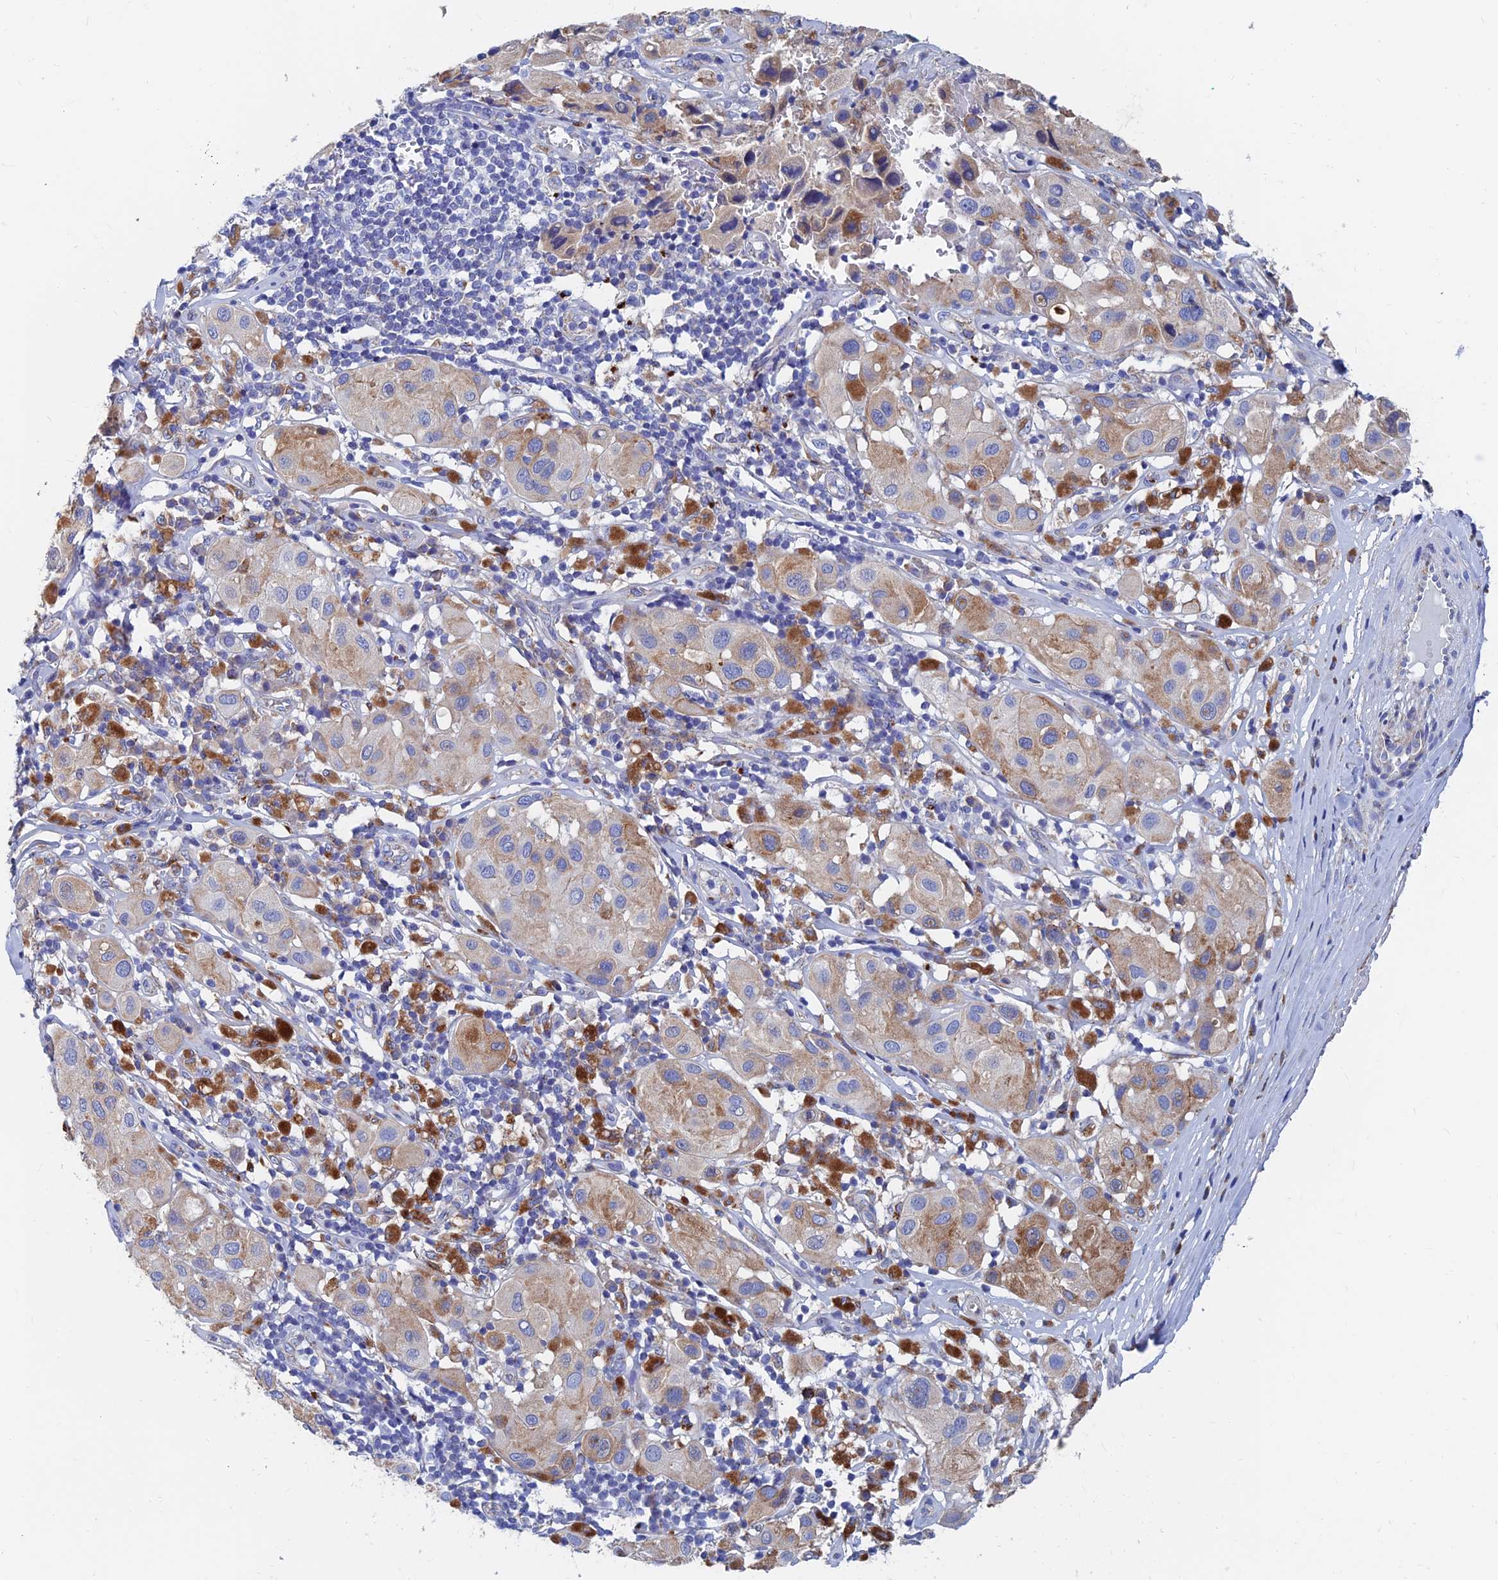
{"staining": {"intensity": "moderate", "quantity": "25%-75%", "location": "cytoplasmic/membranous"}, "tissue": "melanoma", "cell_type": "Tumor cells", "image_type": "cancer", "snomed": [{"axis": "morphology", "description": "Malignant melanoma, Metastatic site"}, {"axis": "topography", "description": "Skin"}], "caption": "Malignant melanoma (metastatic site) was stained to show a protein in brown. There is medium levels of moderate cytoplasmic/membranous positivity in about 25%-75% of tumor cells. (Stains: DAB in brown, nuclei in blue, Microscopy: brightfield microscopy at high magnification).", "gene": "SPNS1", "patient": {"sex": "male", "age": 41}}